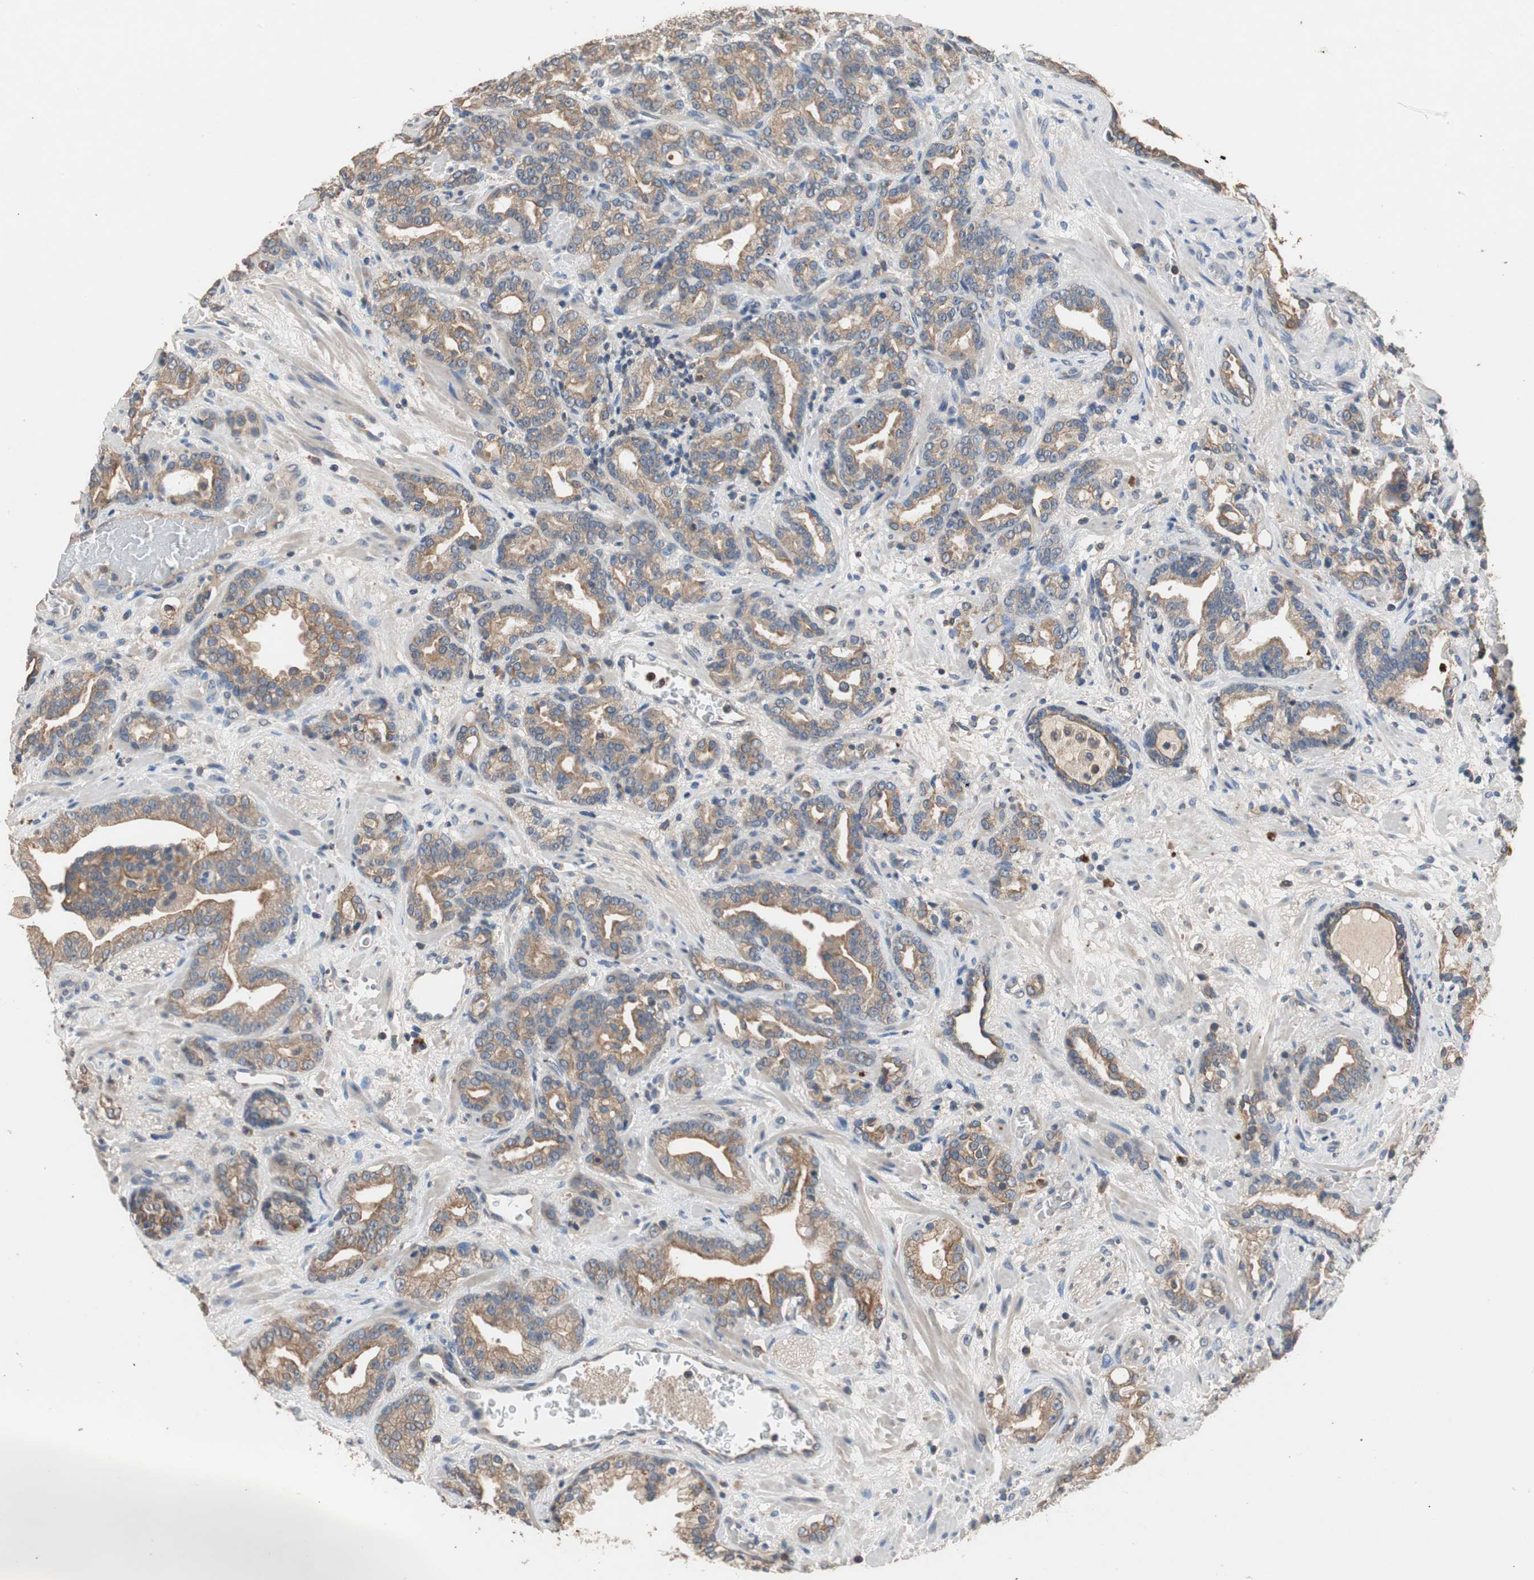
{"staining": {"intensity": "moderate", "quantity": ">75%", "location": "cytoplasmic/membranous"}, "tissue": "prostate cancer", "cell_type": "Tumor cells", "image_type": "cancer", "snomed": [{"axis": "morphology", "description": "Adenocarcinoma, Low grade"}, {"axis": "topography", "description": "Prostate"}], "caption": "Prostate low-grade adenocarcinoma tissue reveals moderate cytoplasmic/membranous staining in approximately >75% of tumor cells, visualized by immunohistochemistry.", "gene": "ADAP1", "patient": {"sex": "male", "age": 63}}